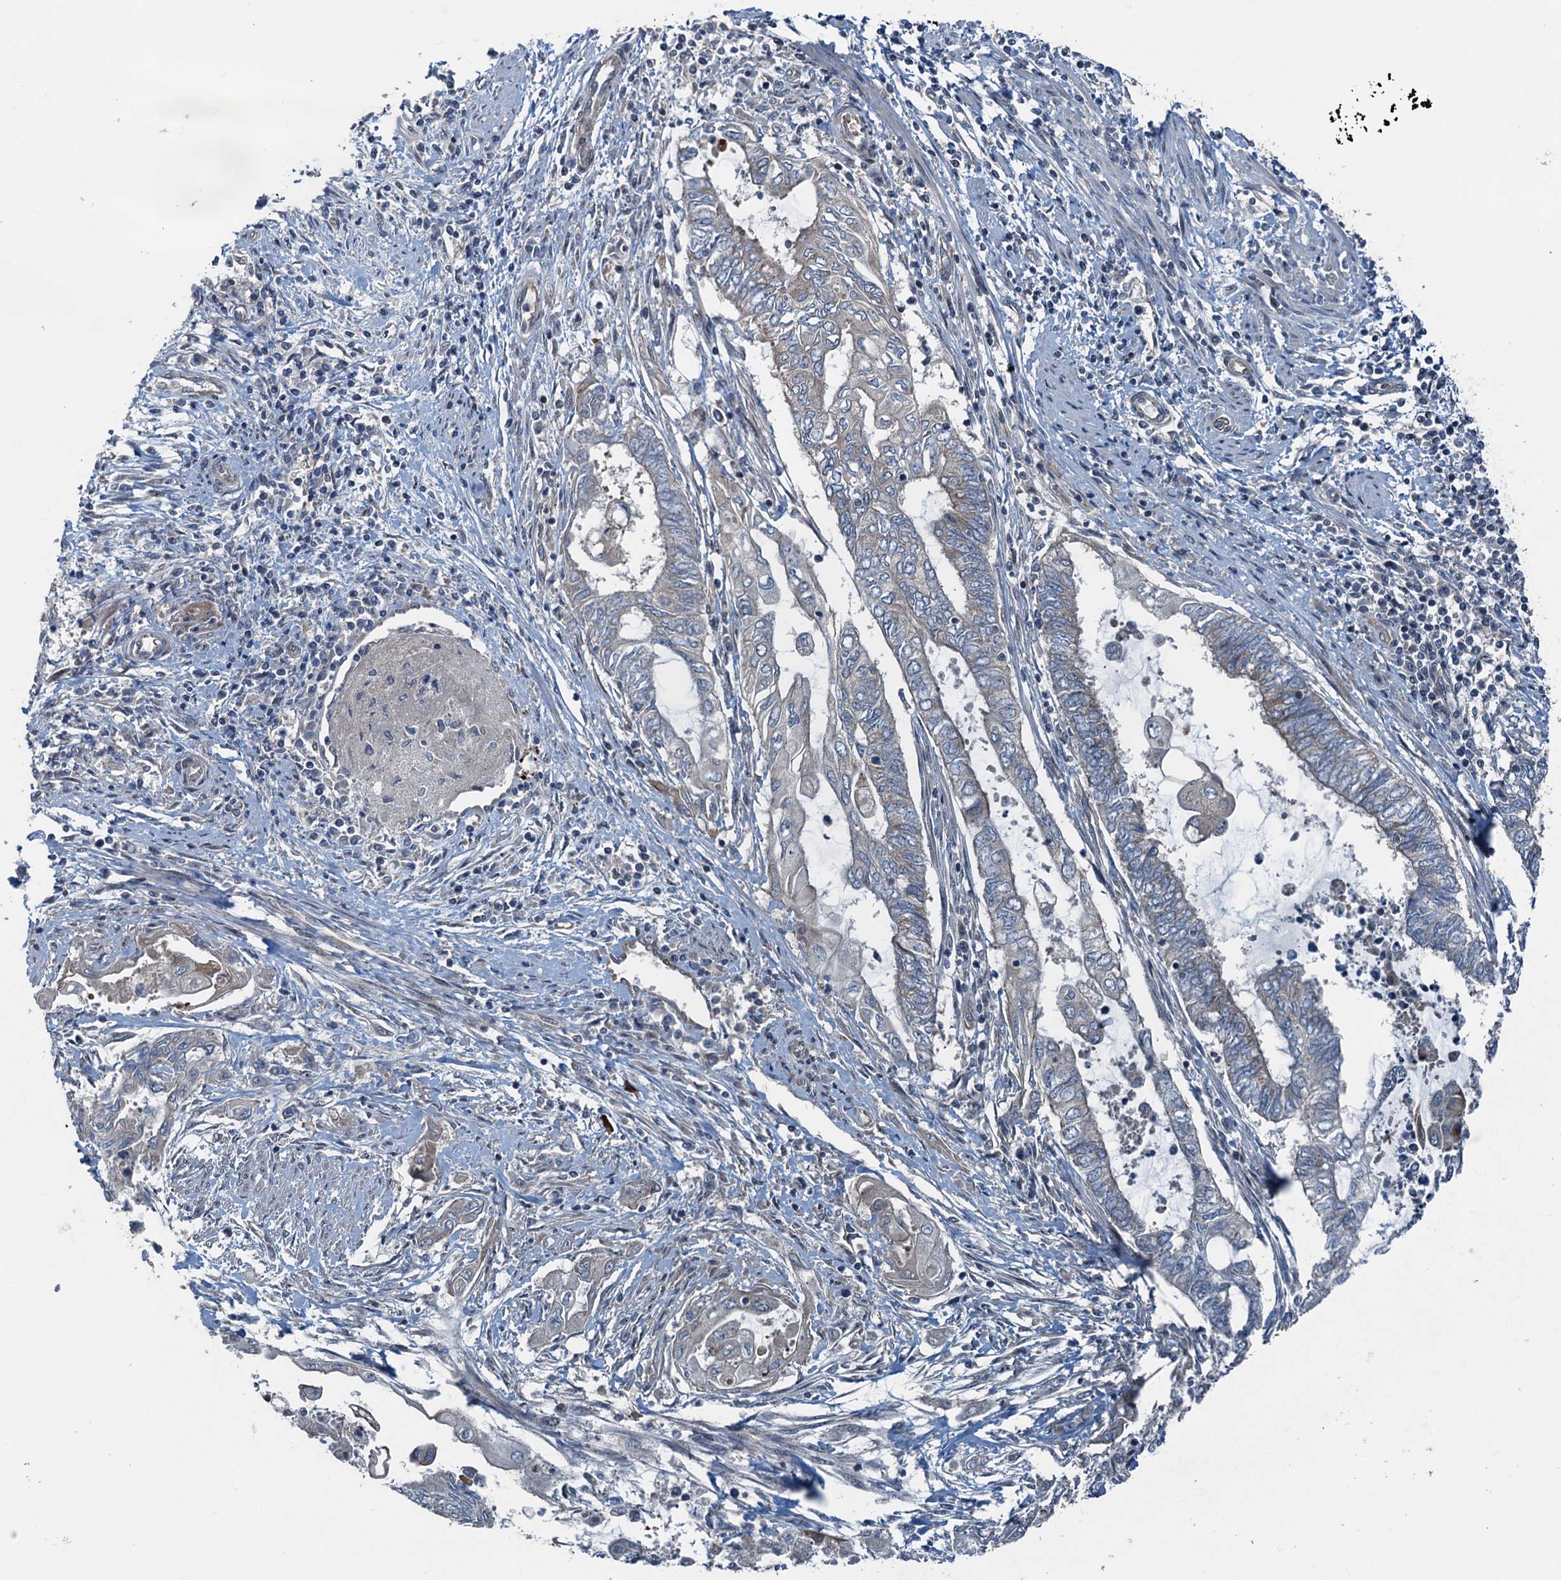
{"staining": {"intensity": "moderate", "quantity": "<25%", "location": "cytoplasmic/membranous"}, "tissue": "endometrial cancer", "cell_type": "Tumor cells", "image_type": "cancer", "snomed": [{"axis": "morphology", "description": "Adenocarcinoma, NOS"}, {"axis": "topography", "description": "Uterus"}, {"axis": "topography", "description": "Endometrium"}], "caption": "IHC staining of endometrial cancer (adenocarcinoma), which exhibits low levels of moderate cytoplasmic/membranous expression in about <25% of tumor cells indicating moderate cytoplasmic/membranous protein positivity. The staining was performed using DAB (brown) for protein detection and nuclei were counterstained in hematoxylin (blue).", "gene": "TRAPPC8", "patient": {"sex": "female", "age": 70}}